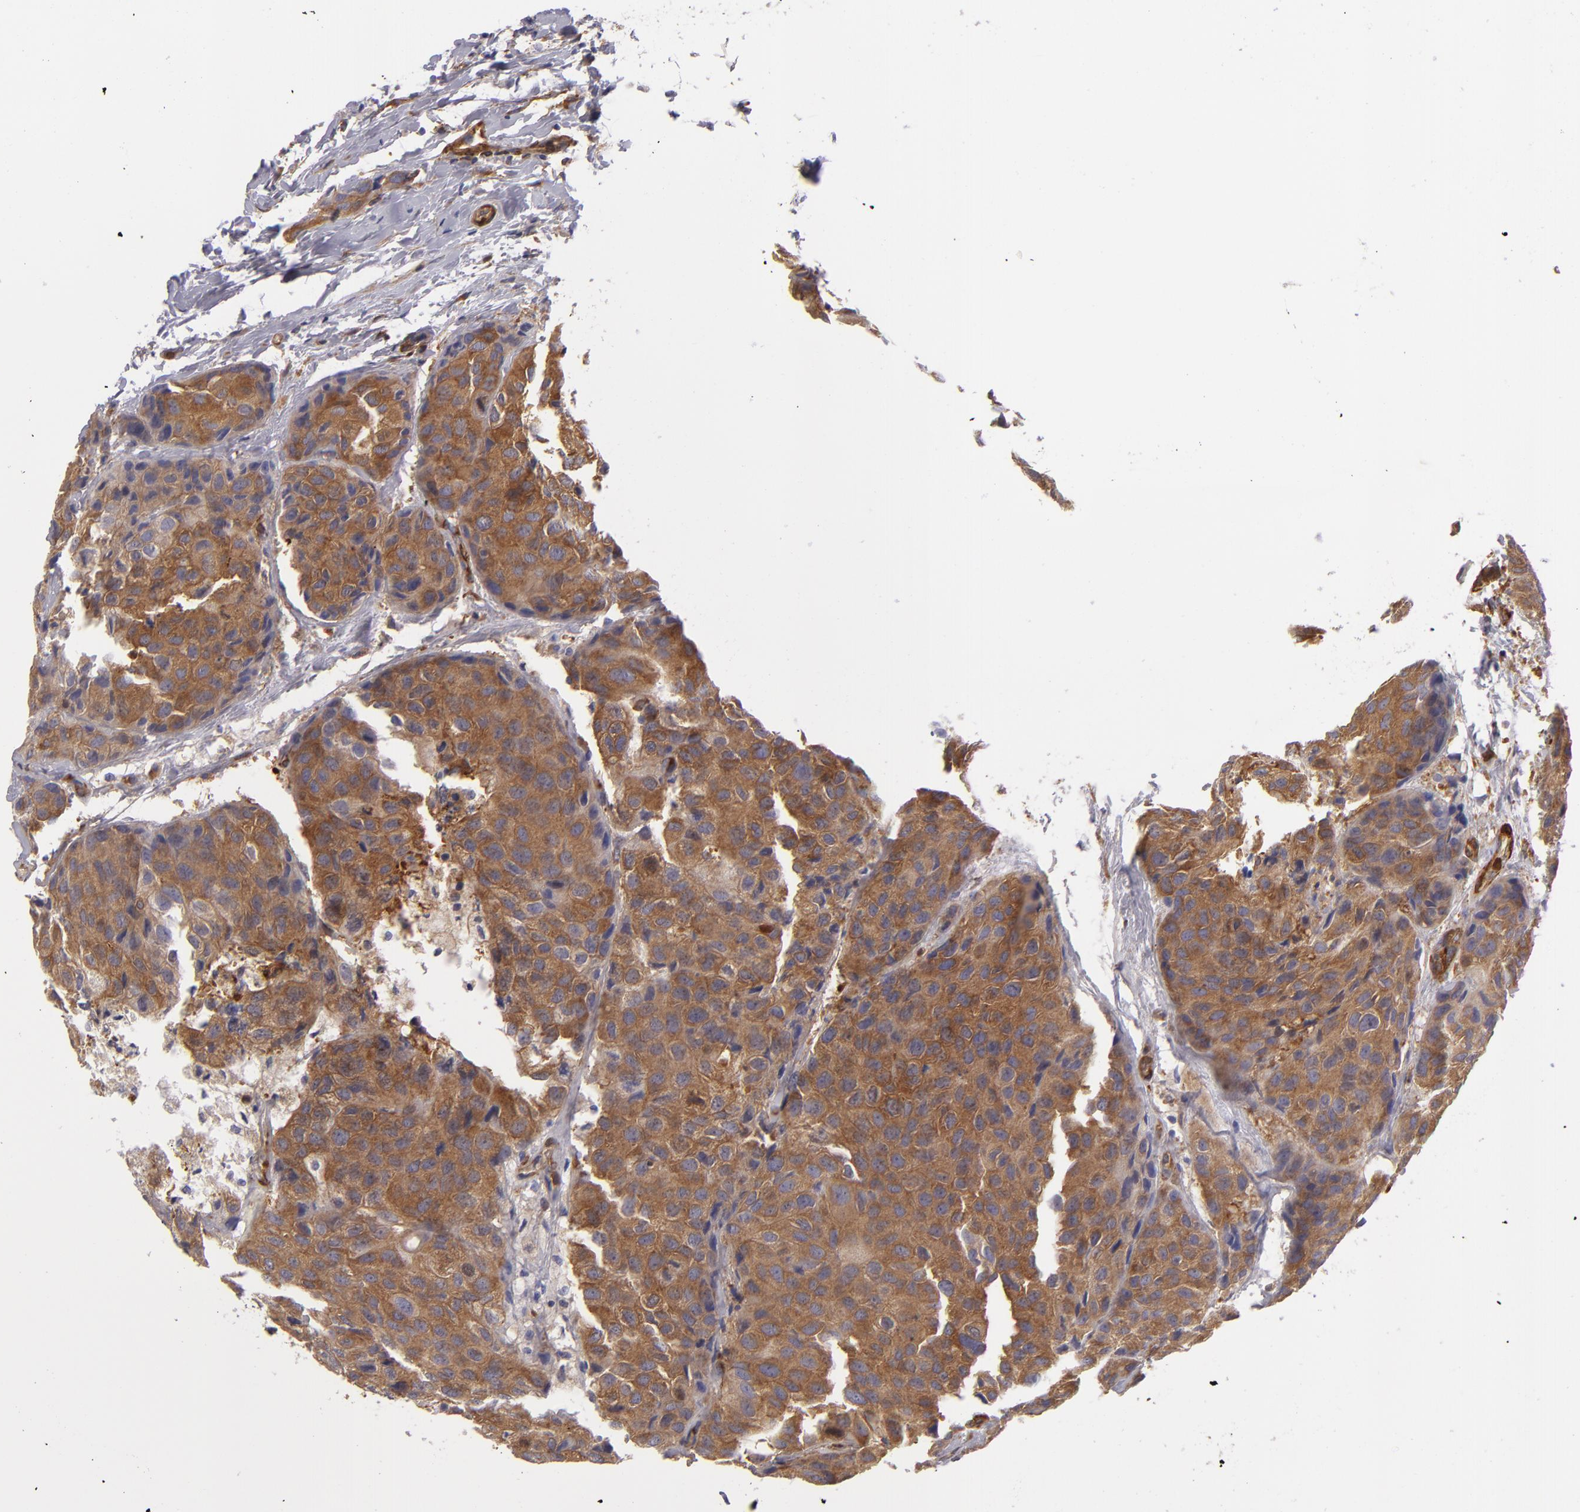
{"staining": {"intensity": "moderate", "quantity": ">75%", "location": "cytoplasmic/membranous"}, "tissue": "breast cancer", "cell_type": "Tumor cells", "image_type": "cancer", "snomed": [{"axis": "morphology", "description": "Duct carcinoma"}, {"axis": "topography", "description": "Breast"}], "caption": "Immunohistochemical staining of breast invasive ductal carcinoma reveals moderate cytoplasmic/membranous protein staining in about >75% of tumor cells.", "gene": "VCL", "patient": {"sex": "female", "age": 68}}